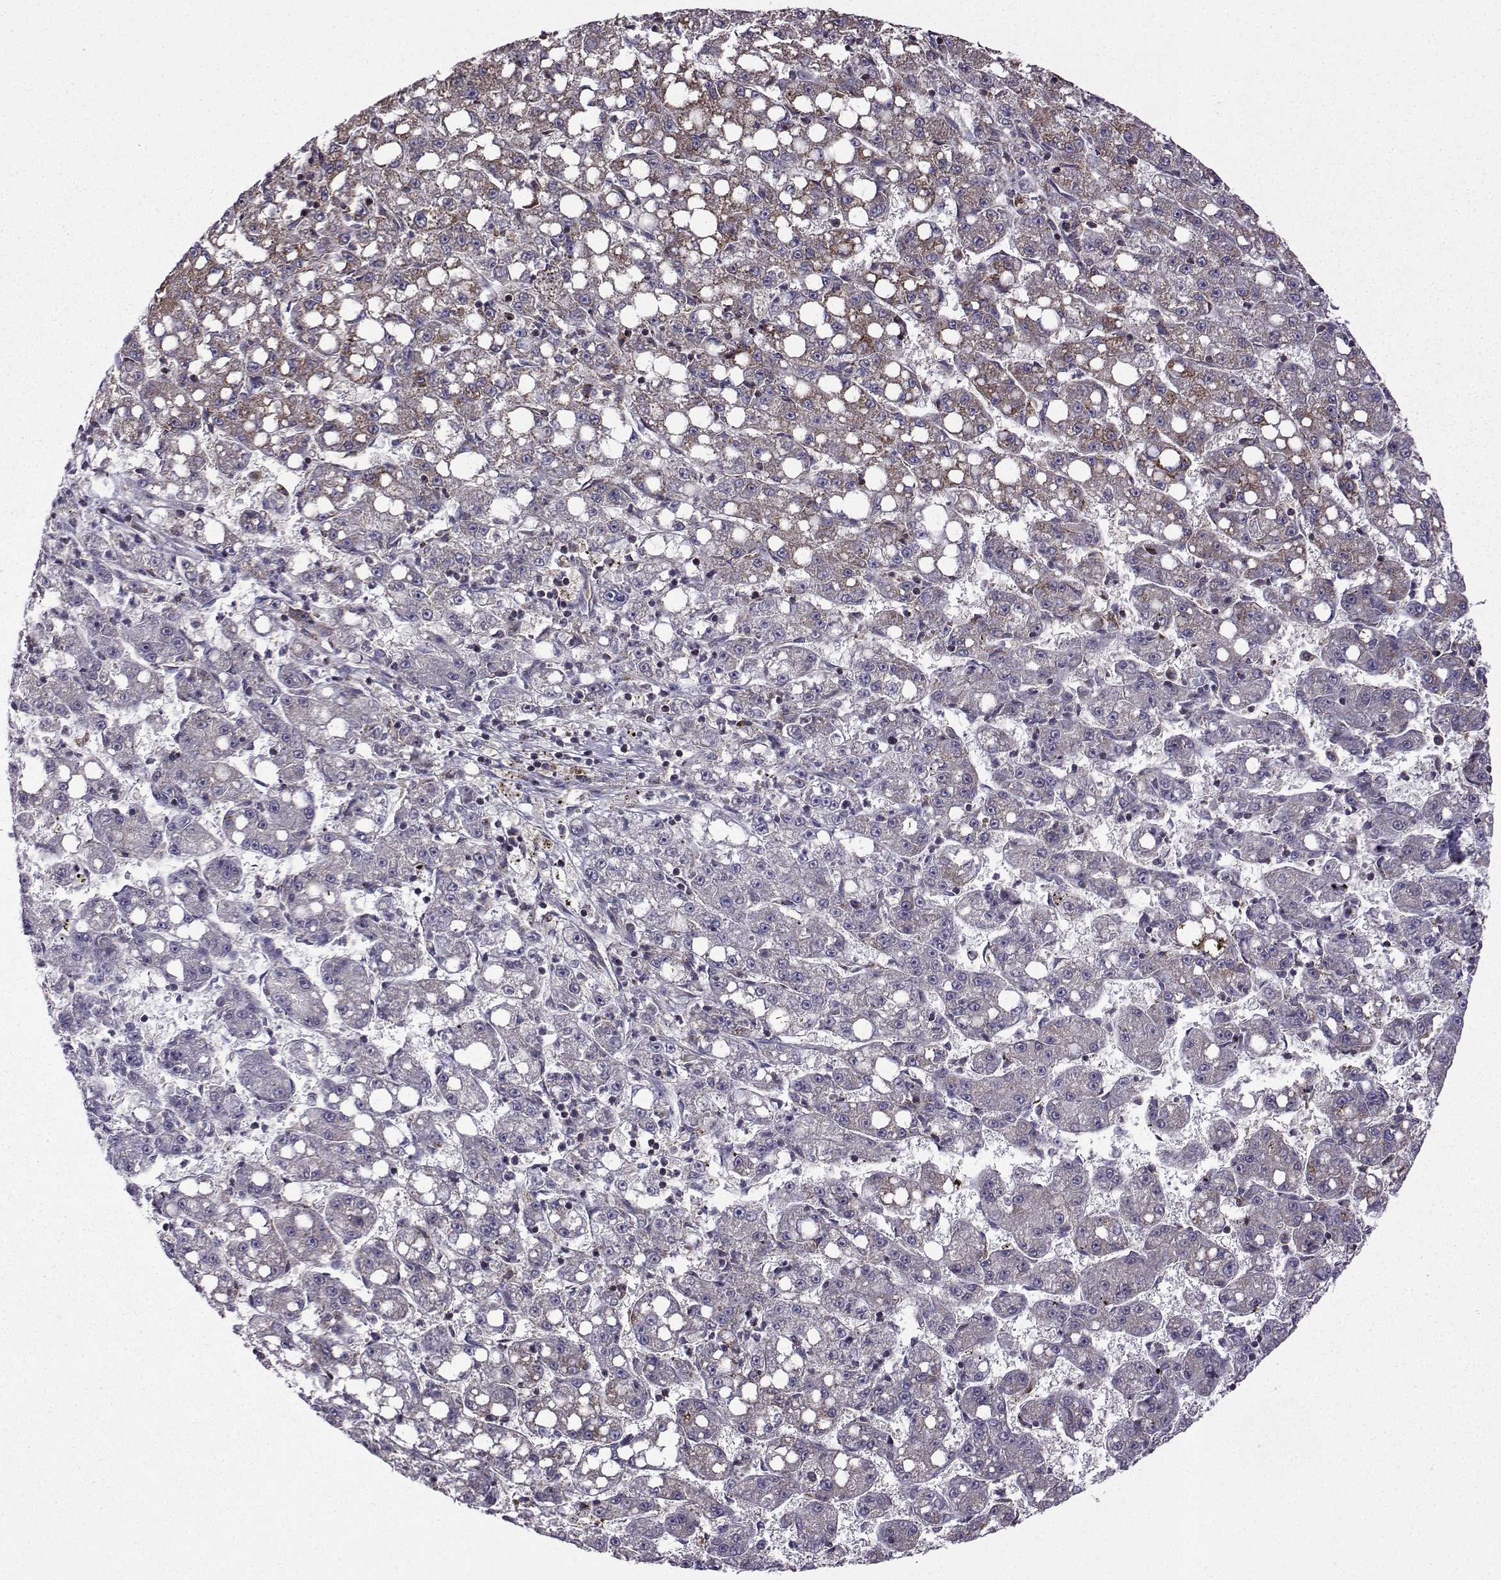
{"staining": {"intensity": "weak", "quantity": "<25%", "location": "cytoplasmic/membranous"}, "tissue": "liver cancer", "cell_type": "Tumor cells", "image_type": "cancer", "snomed": [{"axis": "morphology", "description": "Carcinoma, Hepatocellular, NOS"}, {"axis": "topography", "description": "Liver"}], "caption": "Immunohistochemistry (IHC) photomicrograph of neoplastic tissue: liver hepatocellular carcinoma stained with DAB (3,3'-diaminobenzidine) exhibits no significant protein positivity in tumor cells. Nuclei are stained in blue.", "gene": "TAB2", "patient": {"sex": "female", "age": 65}}